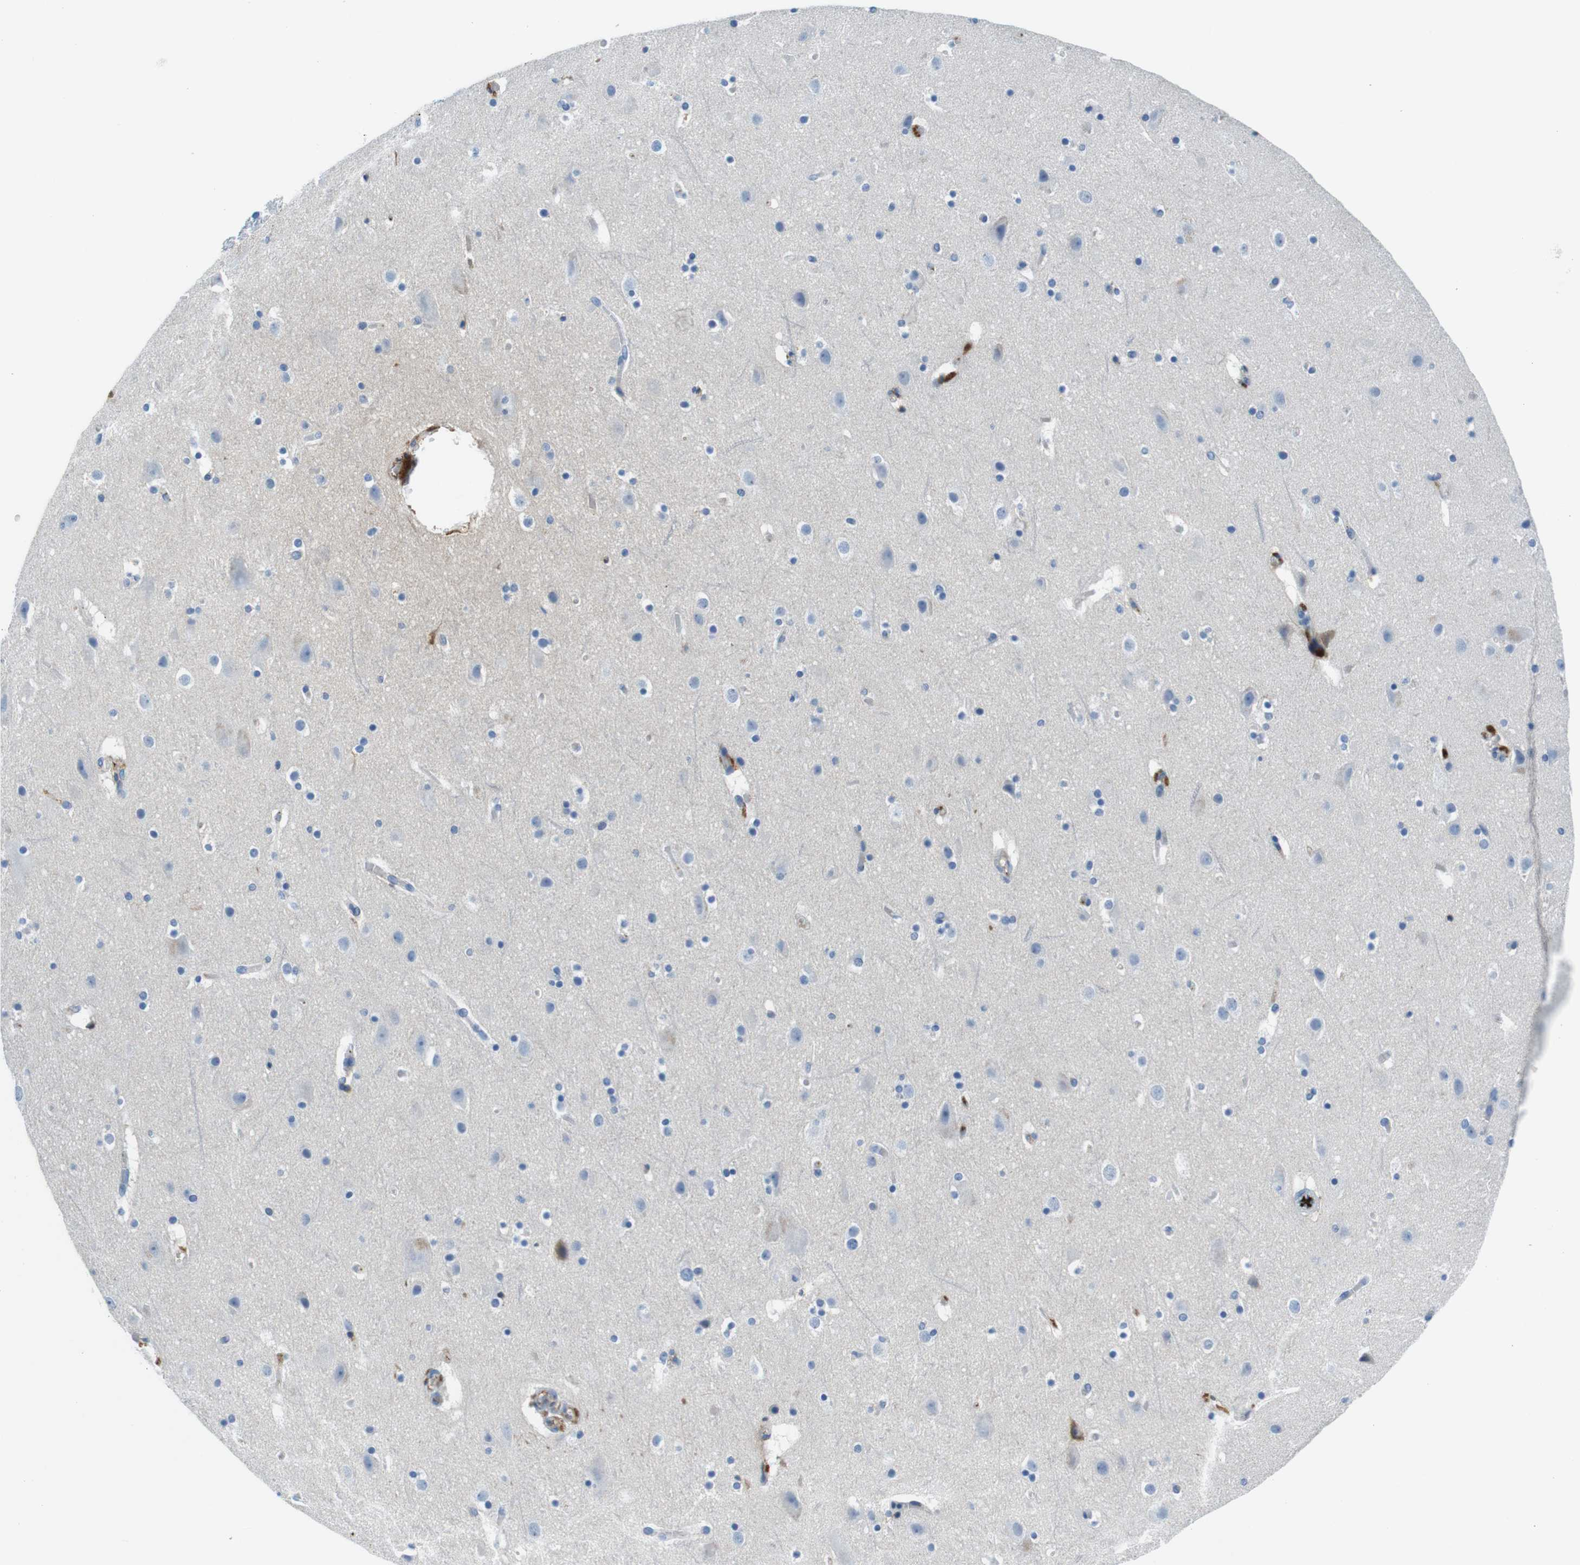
{"staining": {"intensity": "negative", "quantity": "none", "location": "none"}, "tissue": "cerebral cortex", "cell_type": "Endothelial cells", "image_type": "normal", "snomed": [{"axis": "morphology", "description": "Normal tissue, NOS"}, {"axis": "topography", "description": "Cerebral cortex"}], "caption": "A high-resolution histopathology image shows immunohistochemistry staining of benign cerebral cortex, which reveals no significant expression in endothelial cells.", "gene": "IGHD", "patient": {"sex": "male", "age": 45}}